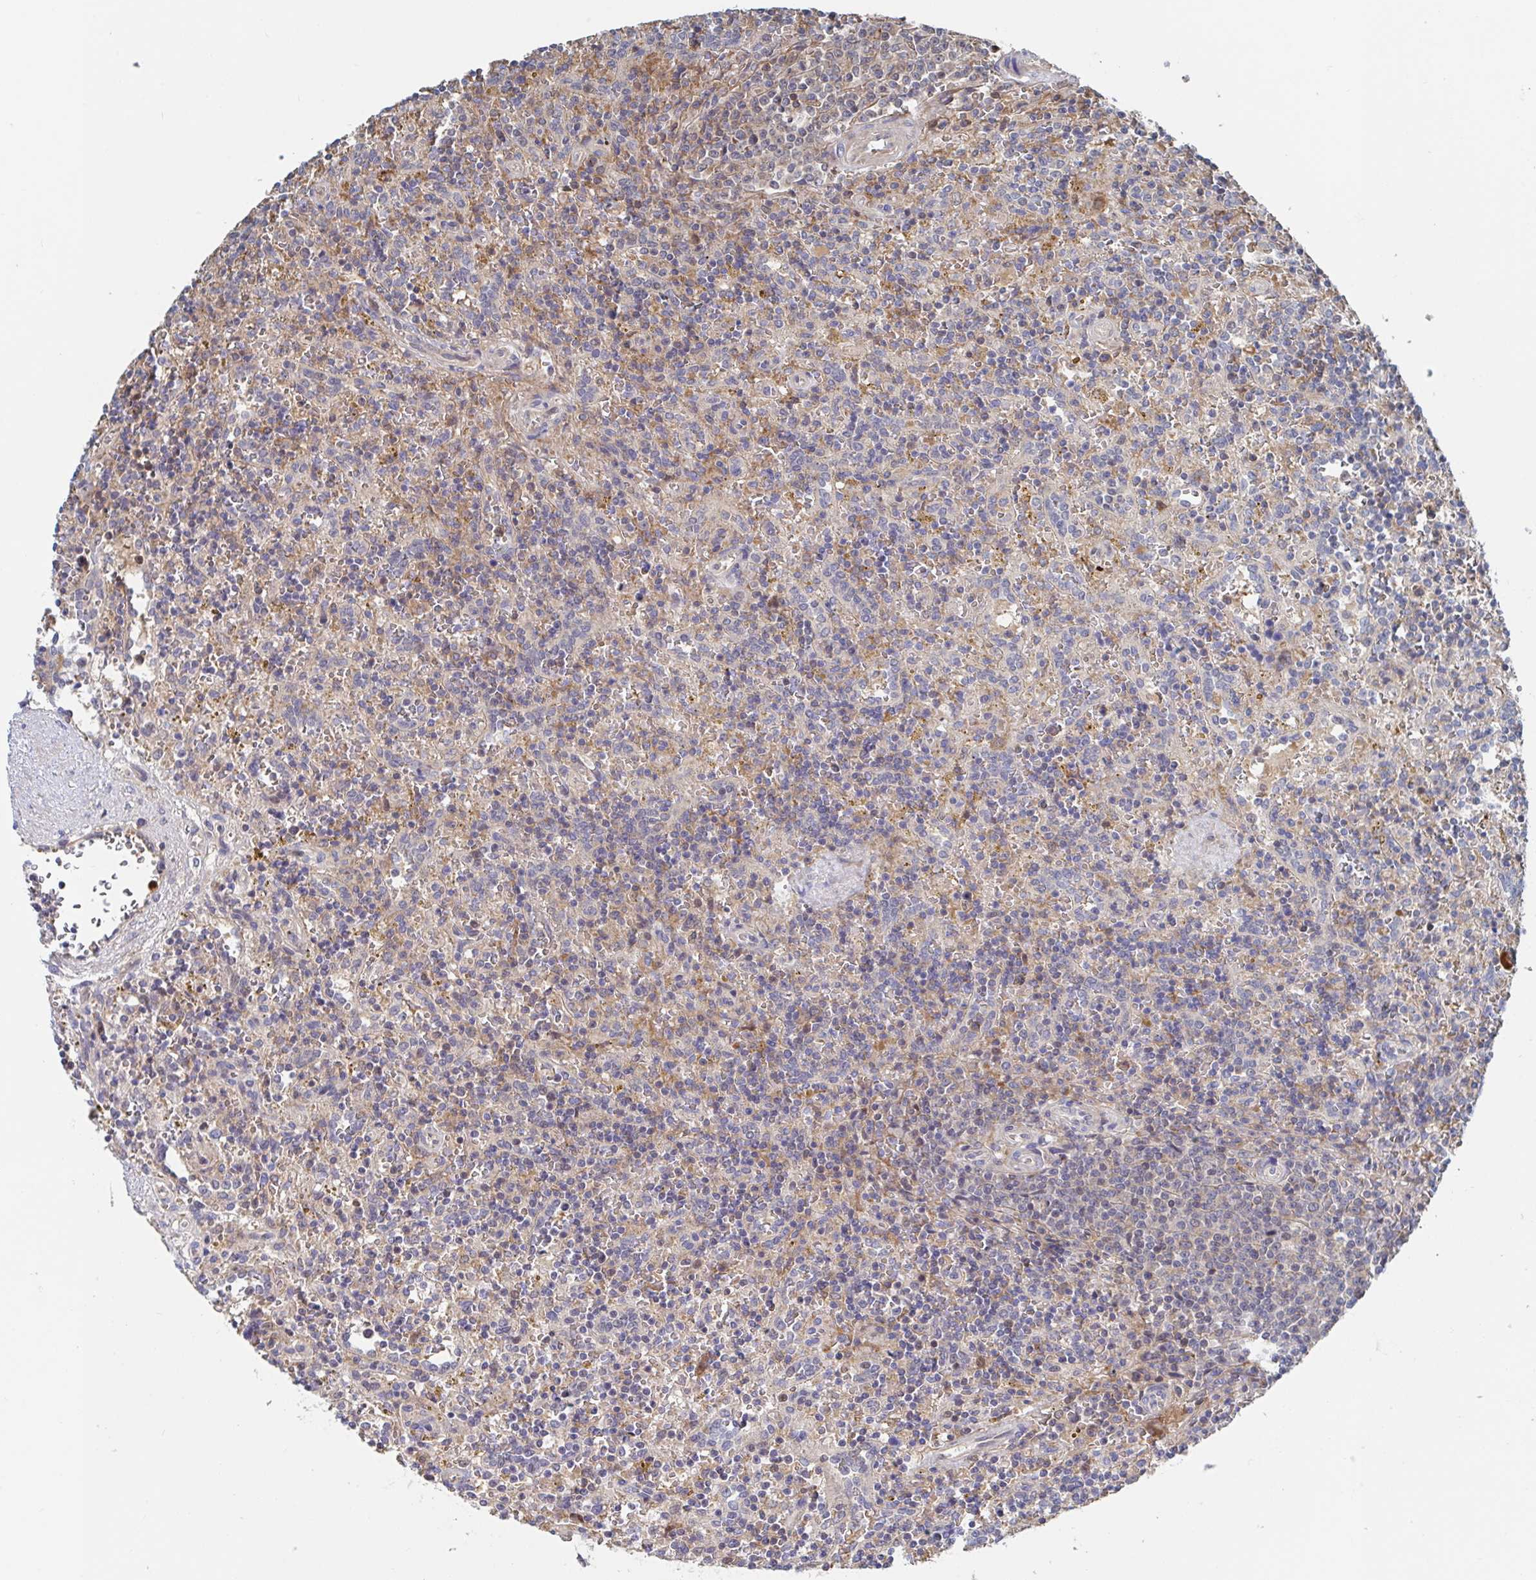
{"staining": {"intensity": "negative", "quantity": "none", "location": "none"}, "tissue": "lymphoma", "cell_type": "Tumor cells", "image_type": "cancer", "snomed": [{"axis": "morphology", "description": "Malignant lymphoma, non-Hodgkin's type, Low grade"}, {"axis": "topography", "description": "Spleen"}], "caption": "Immunohistochemical staining of human lymphoma displays no significant expression in tumor cells. The staining is performed using DAB brown chromogen with nuclei counter-stained in using hematoxylin.", "gene": "DHRS12", "patient": {"sex": "male", "age": 67}}